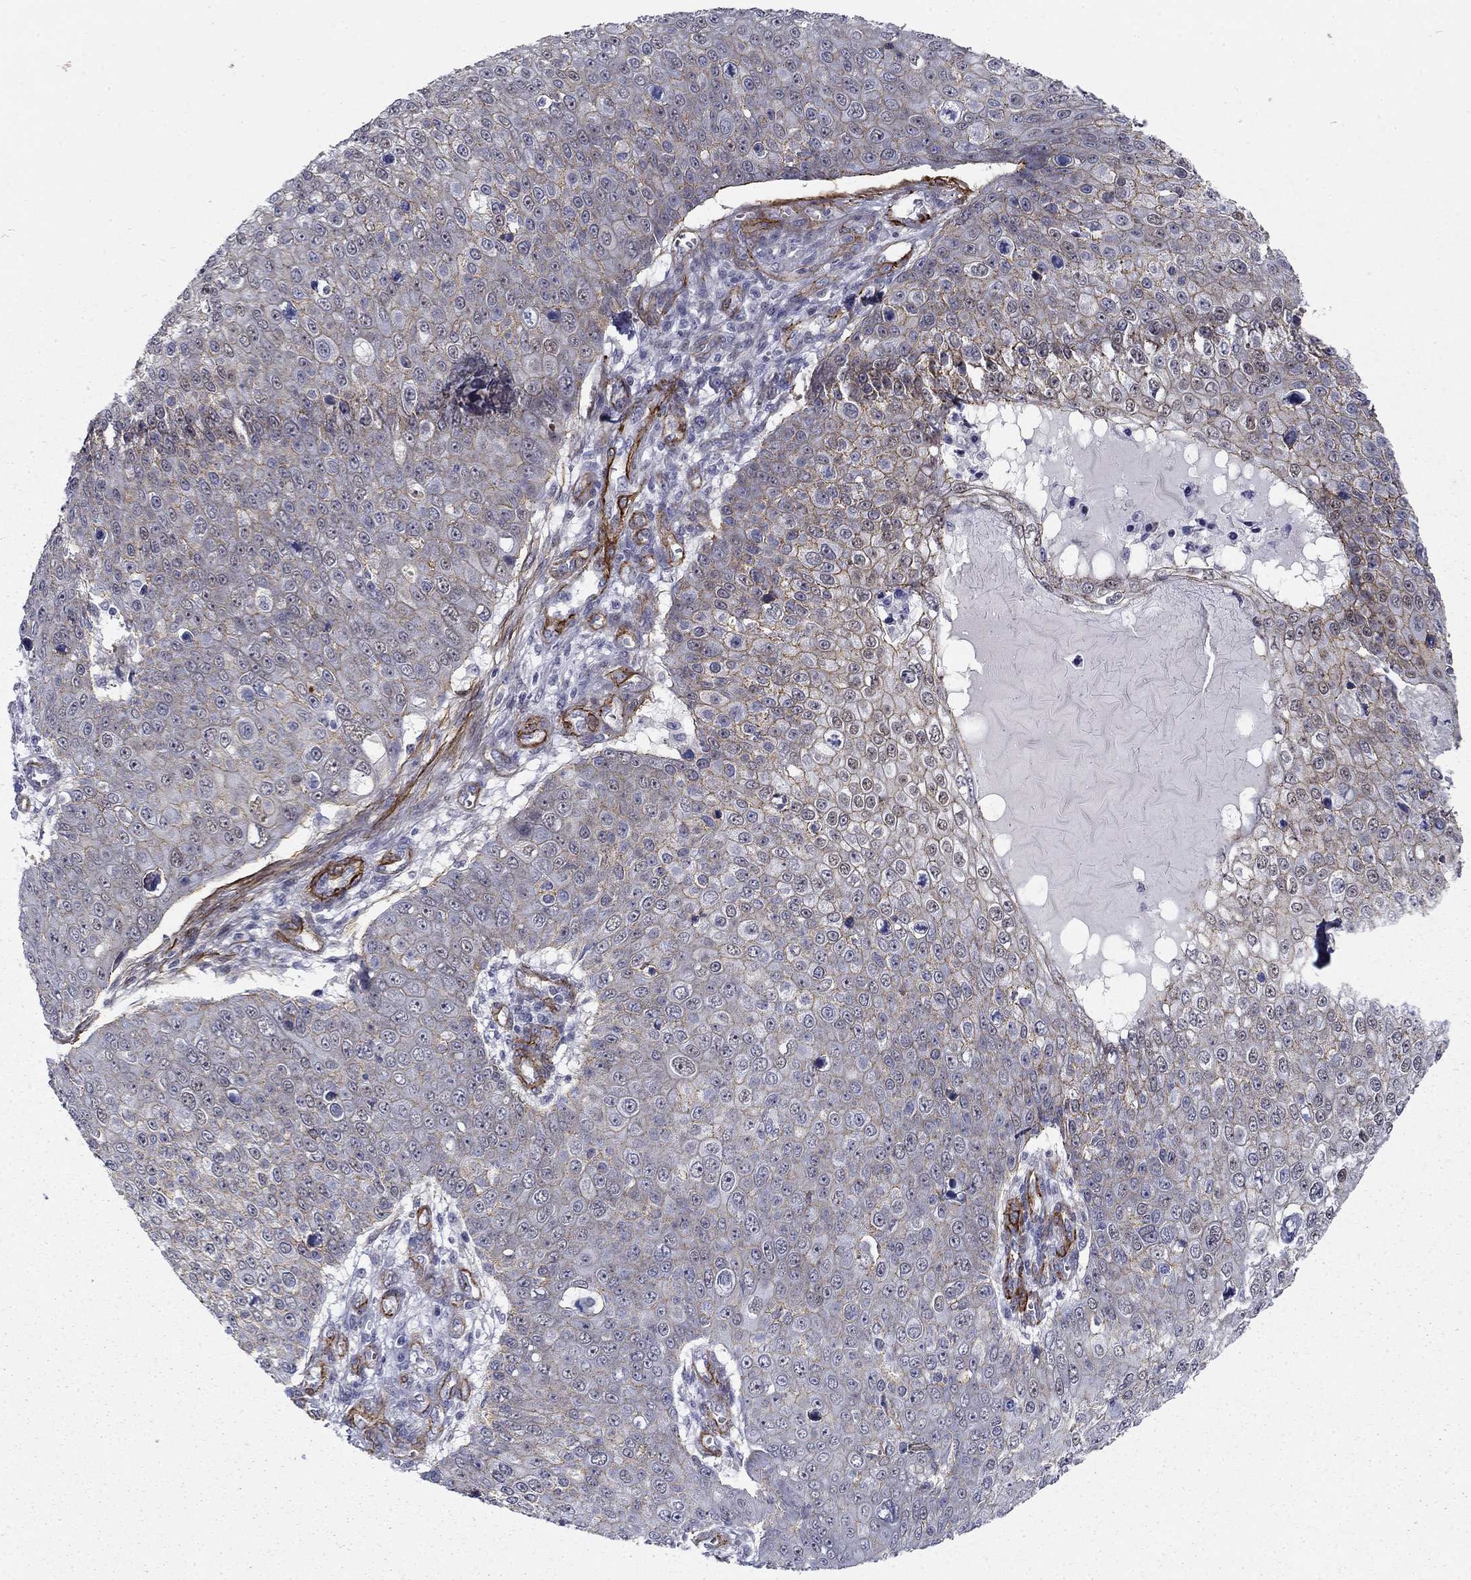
{"staining": {"intensity": "moderate", "quantity": "25%-75%", "location": "cytoplasmic/membranous"}, "tissue": "skin cancer", "cell_type": "Tumor cells", "image_type": "cancer", "snomed": [{"axis": "morphology", "description": "Squamous cell carcinoma, NOS"}, {"axis": "topography", "description": "Skin"}], "caption": "Immunohistochemistry (IHC) histopathology image of neoplastic tissue: skin squamous cell carcinoma stained using immunohistochemistry displays medium levels of moderate protein expression localized specifically in the cytoplasmic/membranous of tumor cells, appearing as a cytoplasmic/membranous brown color.", "gene": "KRBA1", "patient": {"sex": "male", "age": 71}}